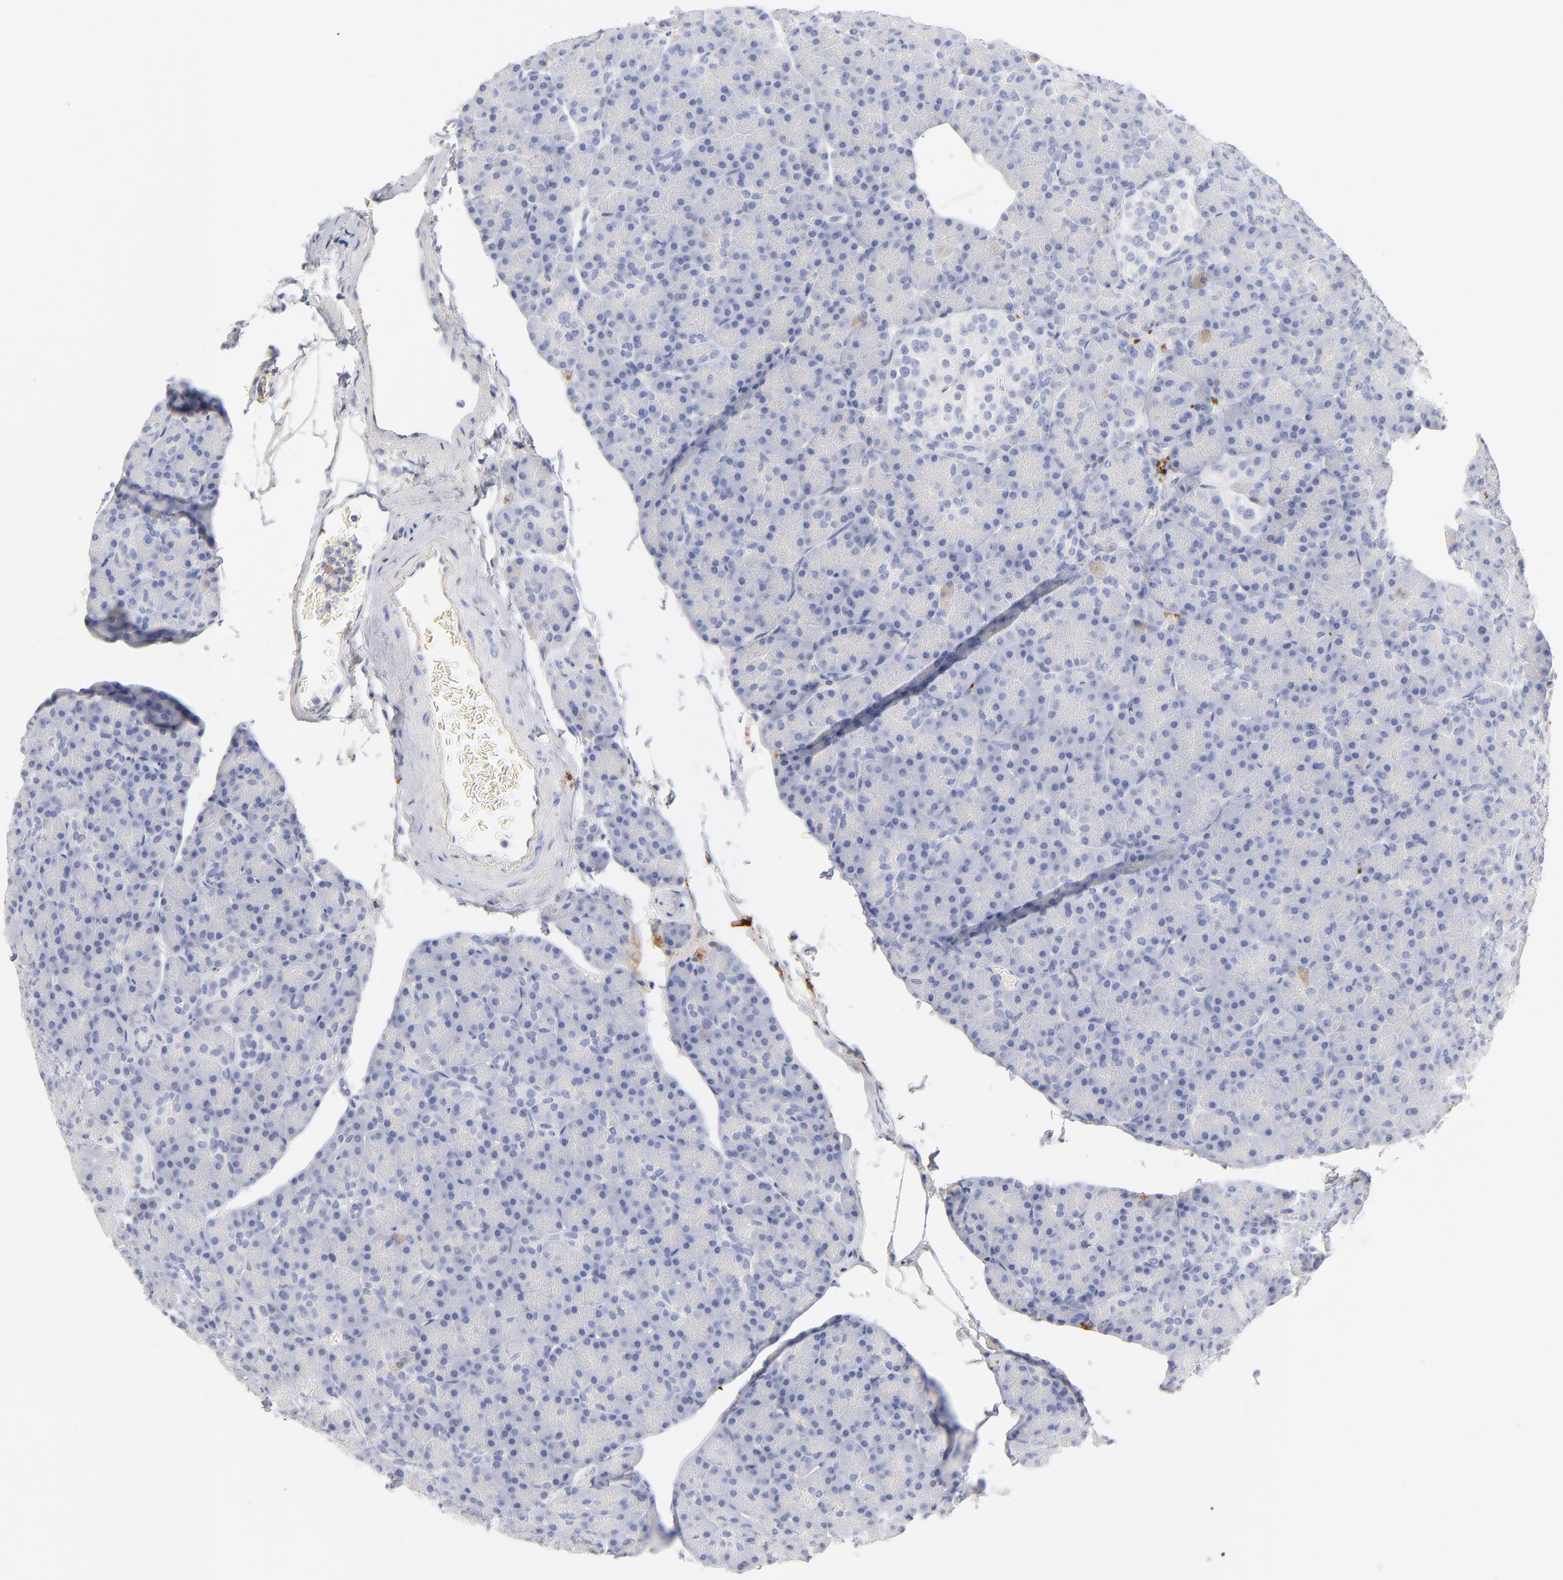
{"staining": {"intensity": "negative", "quantity": "none", "location": "none"}, "tissue": "pancreas", "cell_type": "Exocrine glandular cells", "image_type": "normal", "snomed": [{"axis": "morphology", "description": "Normal tissue, NOS"}, {"axis": "topography", "description": "Pancreas"}], "caption": "This is a micrograph of immunohistochemistry staining of benign pancreas, which shows no staining in exocrine glandular cells.", "gene": "APOH", "patient": {"sex": "female", "age": 43}}